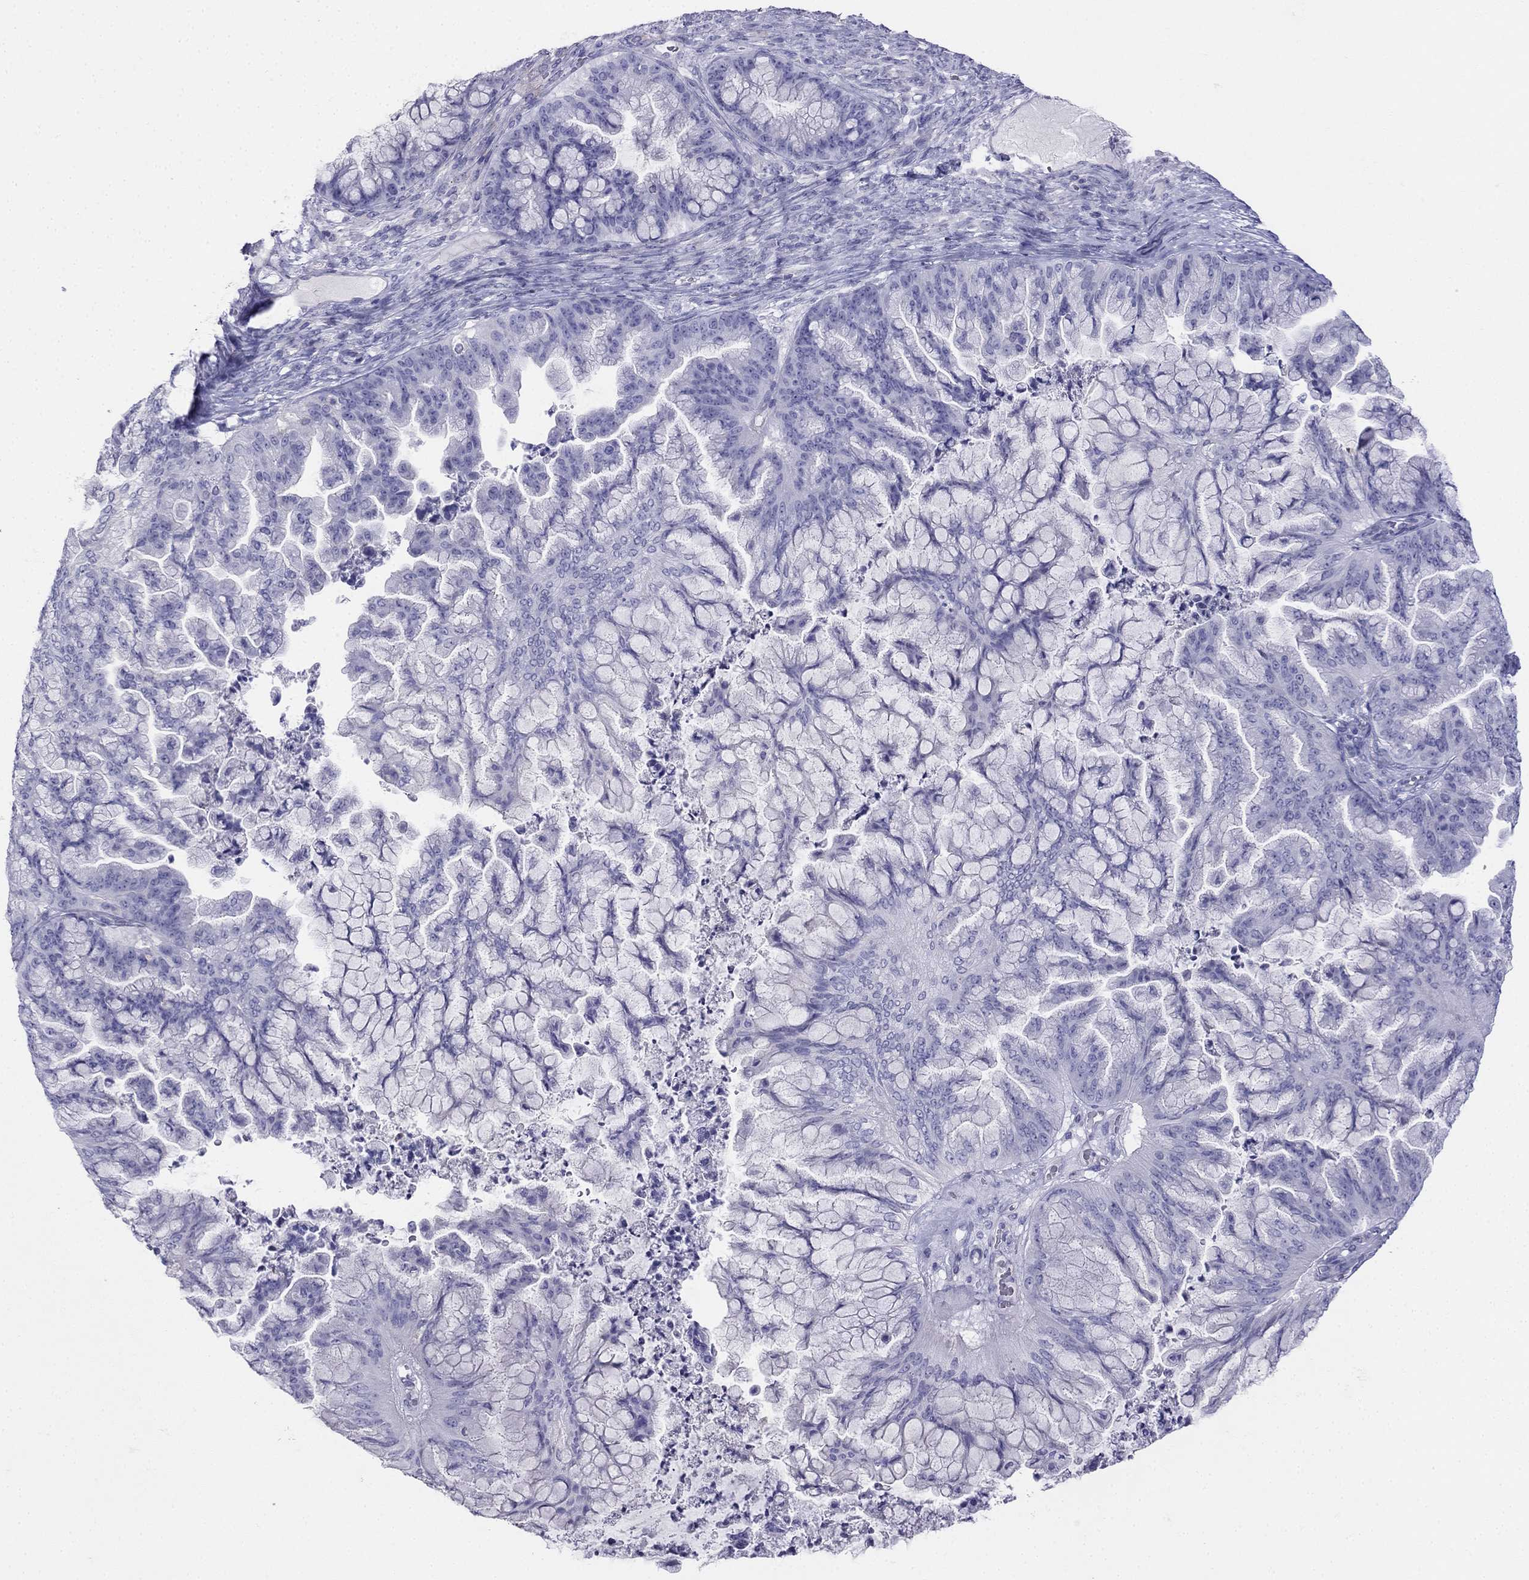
{"staining": {"intensity": "negative", "quantity": "none", "location": "none"}, "tissue": "ovarian cancer", "cell_type": "Tumor cells", "image_type": "cancer", "snomed": [{"axis": "morphology", "description": "Cystadenocarcinoma, mucinous, NOS"}, {"axis": "topography", "description": "Ovary"}], "caption": "A micrograph of ovarian cancer stained for a protein displays no brown staining in tumor cells.", "gene": "ALOXE3", "patient": {"sex": "female", "age": 67}}